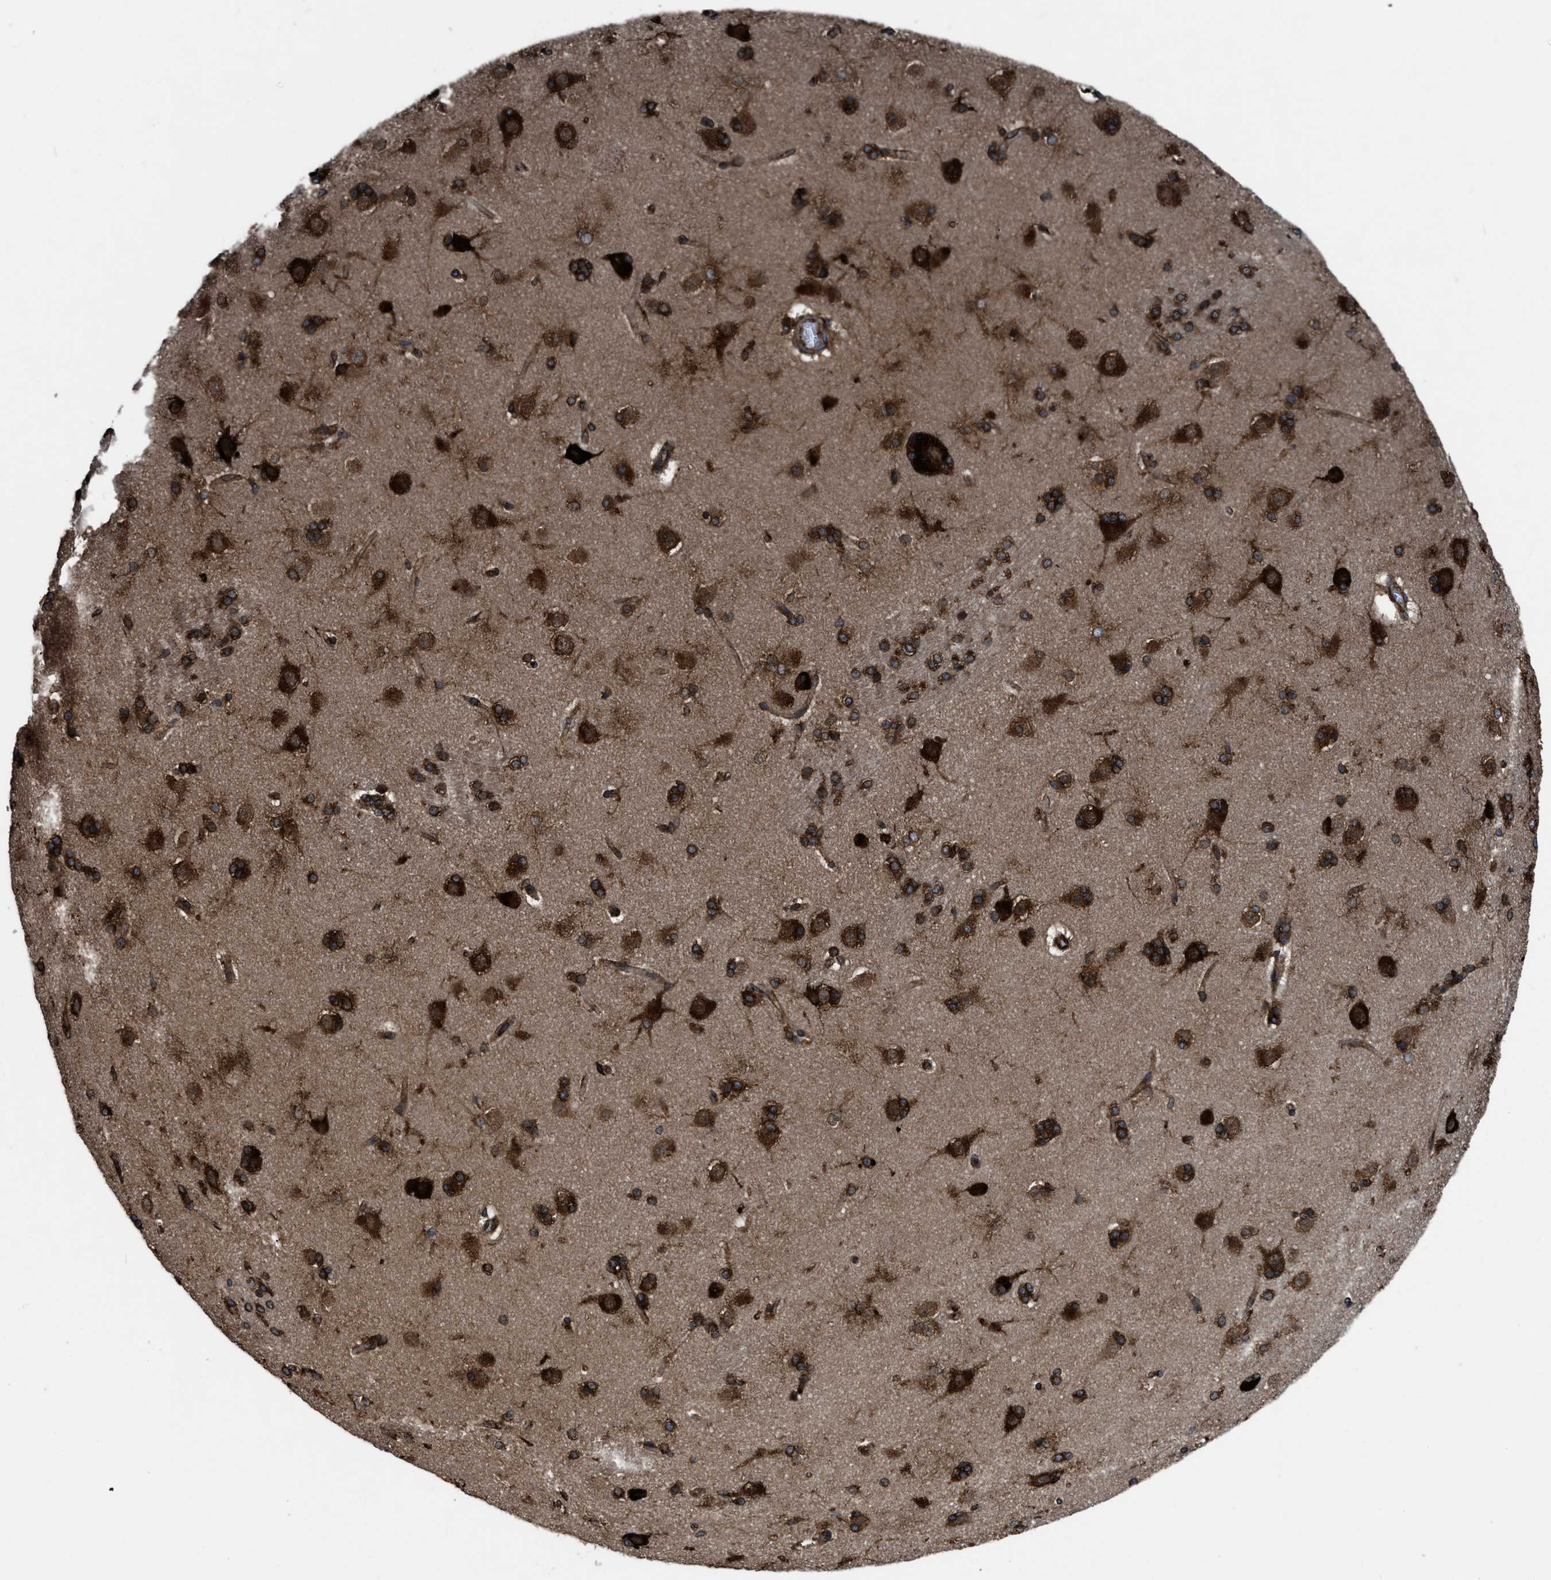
{"staining": {"intensity": "strong", "quantity": ">75%", "location": "cytoplasmic/membranous"}, "tissue": "caudate", "cell_type": "Glial cells", "image_type": "normal", "snomed": [{"axis": "morphology", "description": "Normal tissue, NOS"}, {"axis": "topography", "description": "Lateral ventricle wall"}], "caption": "Strong cytoplasmic/membranous expression is seen in approximately >75% of glial cells in benign caudate.", "gene": "CAPRIN1", "patient": {"sex": "female", "age": 19}}